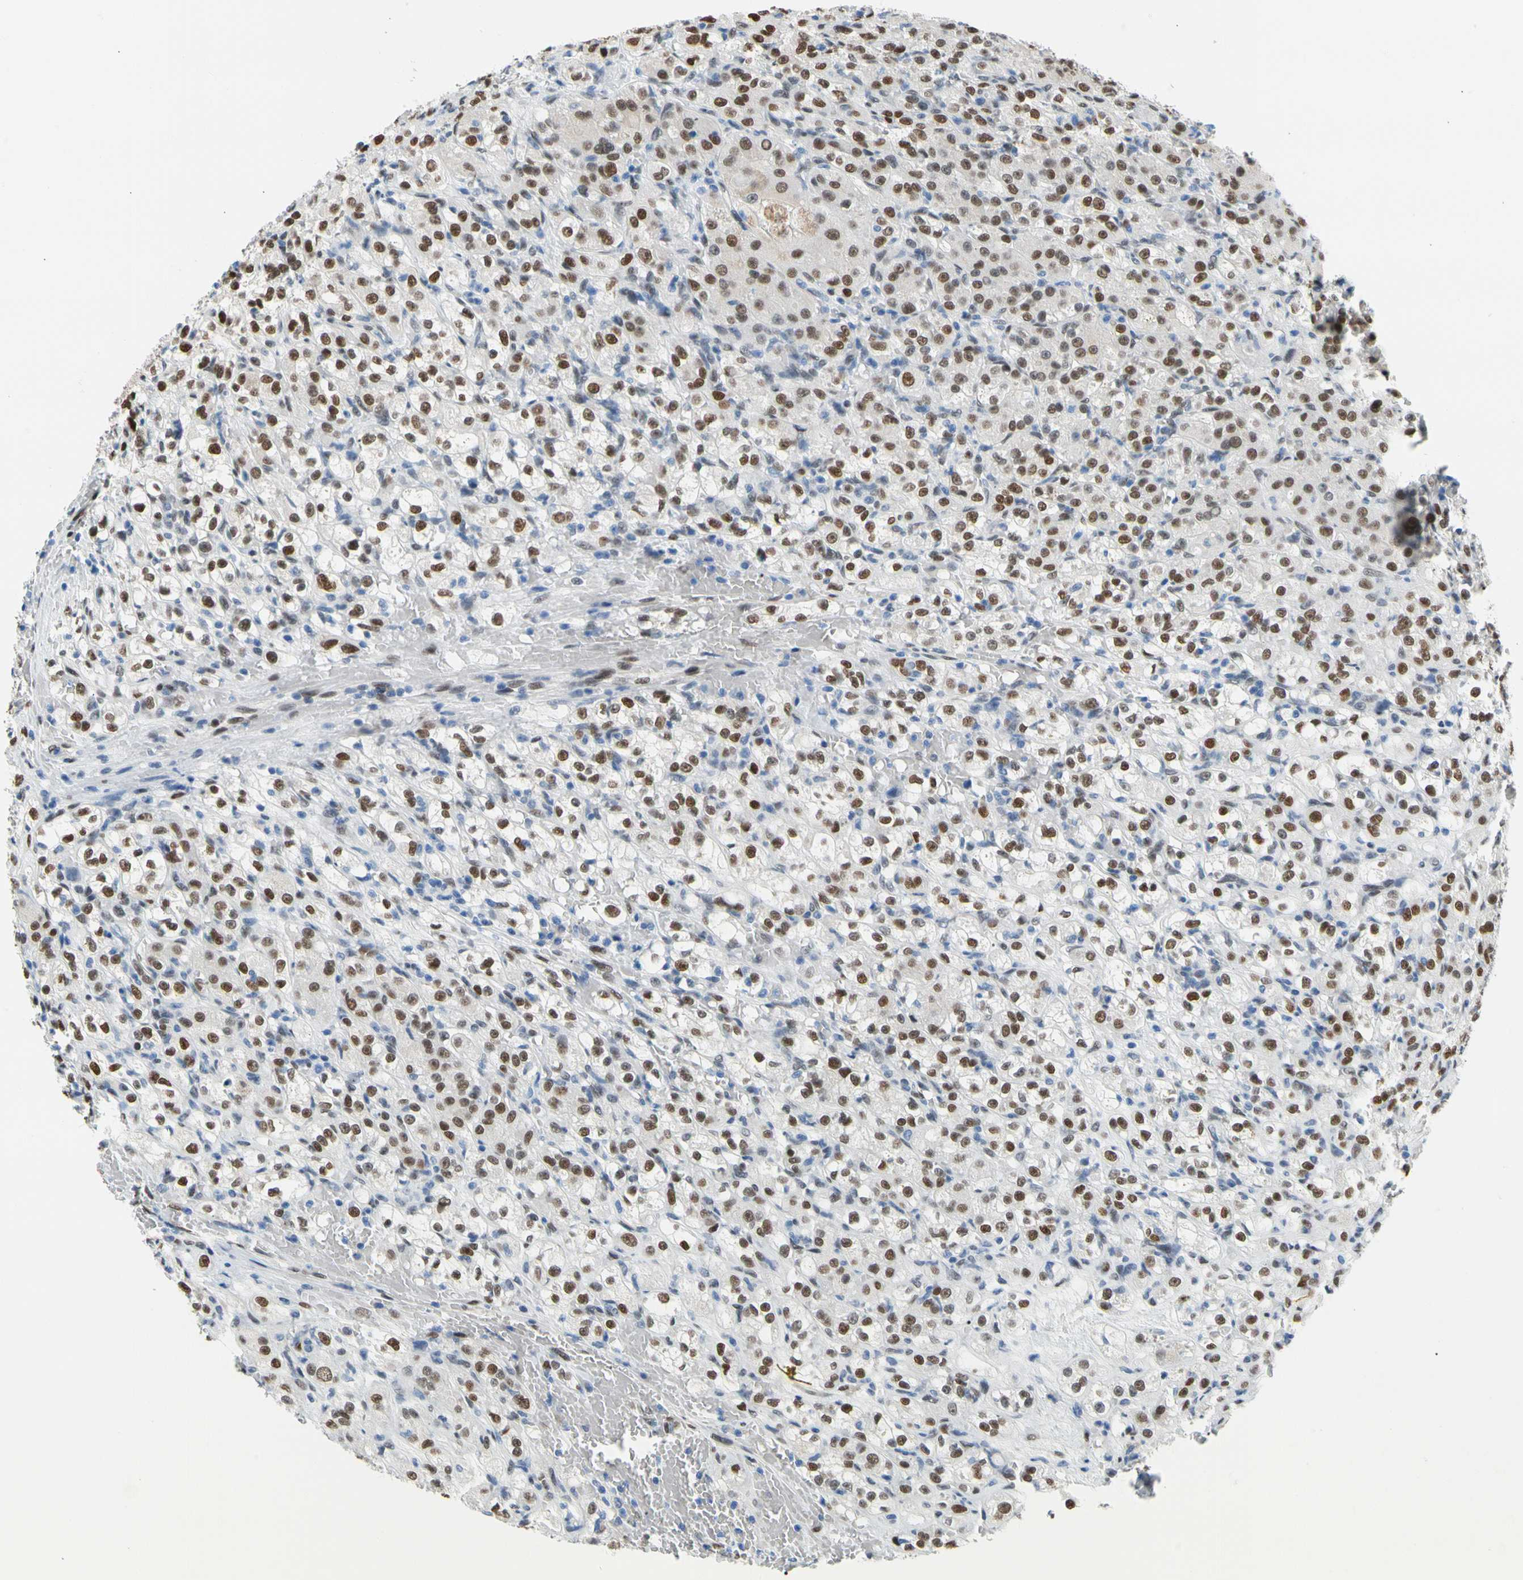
{"staining": {"intensity": "strong", "quantity": ">75%", "location": "nuclear"}, "tissue": "renal cancer", "cell_type": "Tumor cells", "image_type": "cancer", "snomed": [{"axis": "morphology", "description": "Normal tissue, NOS"}, {"axis": "morphology", "description": "Adenocarcinoma, NOS"}, {"axis": "topography", "description": "Kidney"}], "caption": "About >75% of tumor cells in human renal cancer (adenocarcinoma) reveal strong nuclear protein staining as visualized by brown immunohistochemical staining.", "gene": "NFIA", "patient": {"sex": "male", "age": 61}}